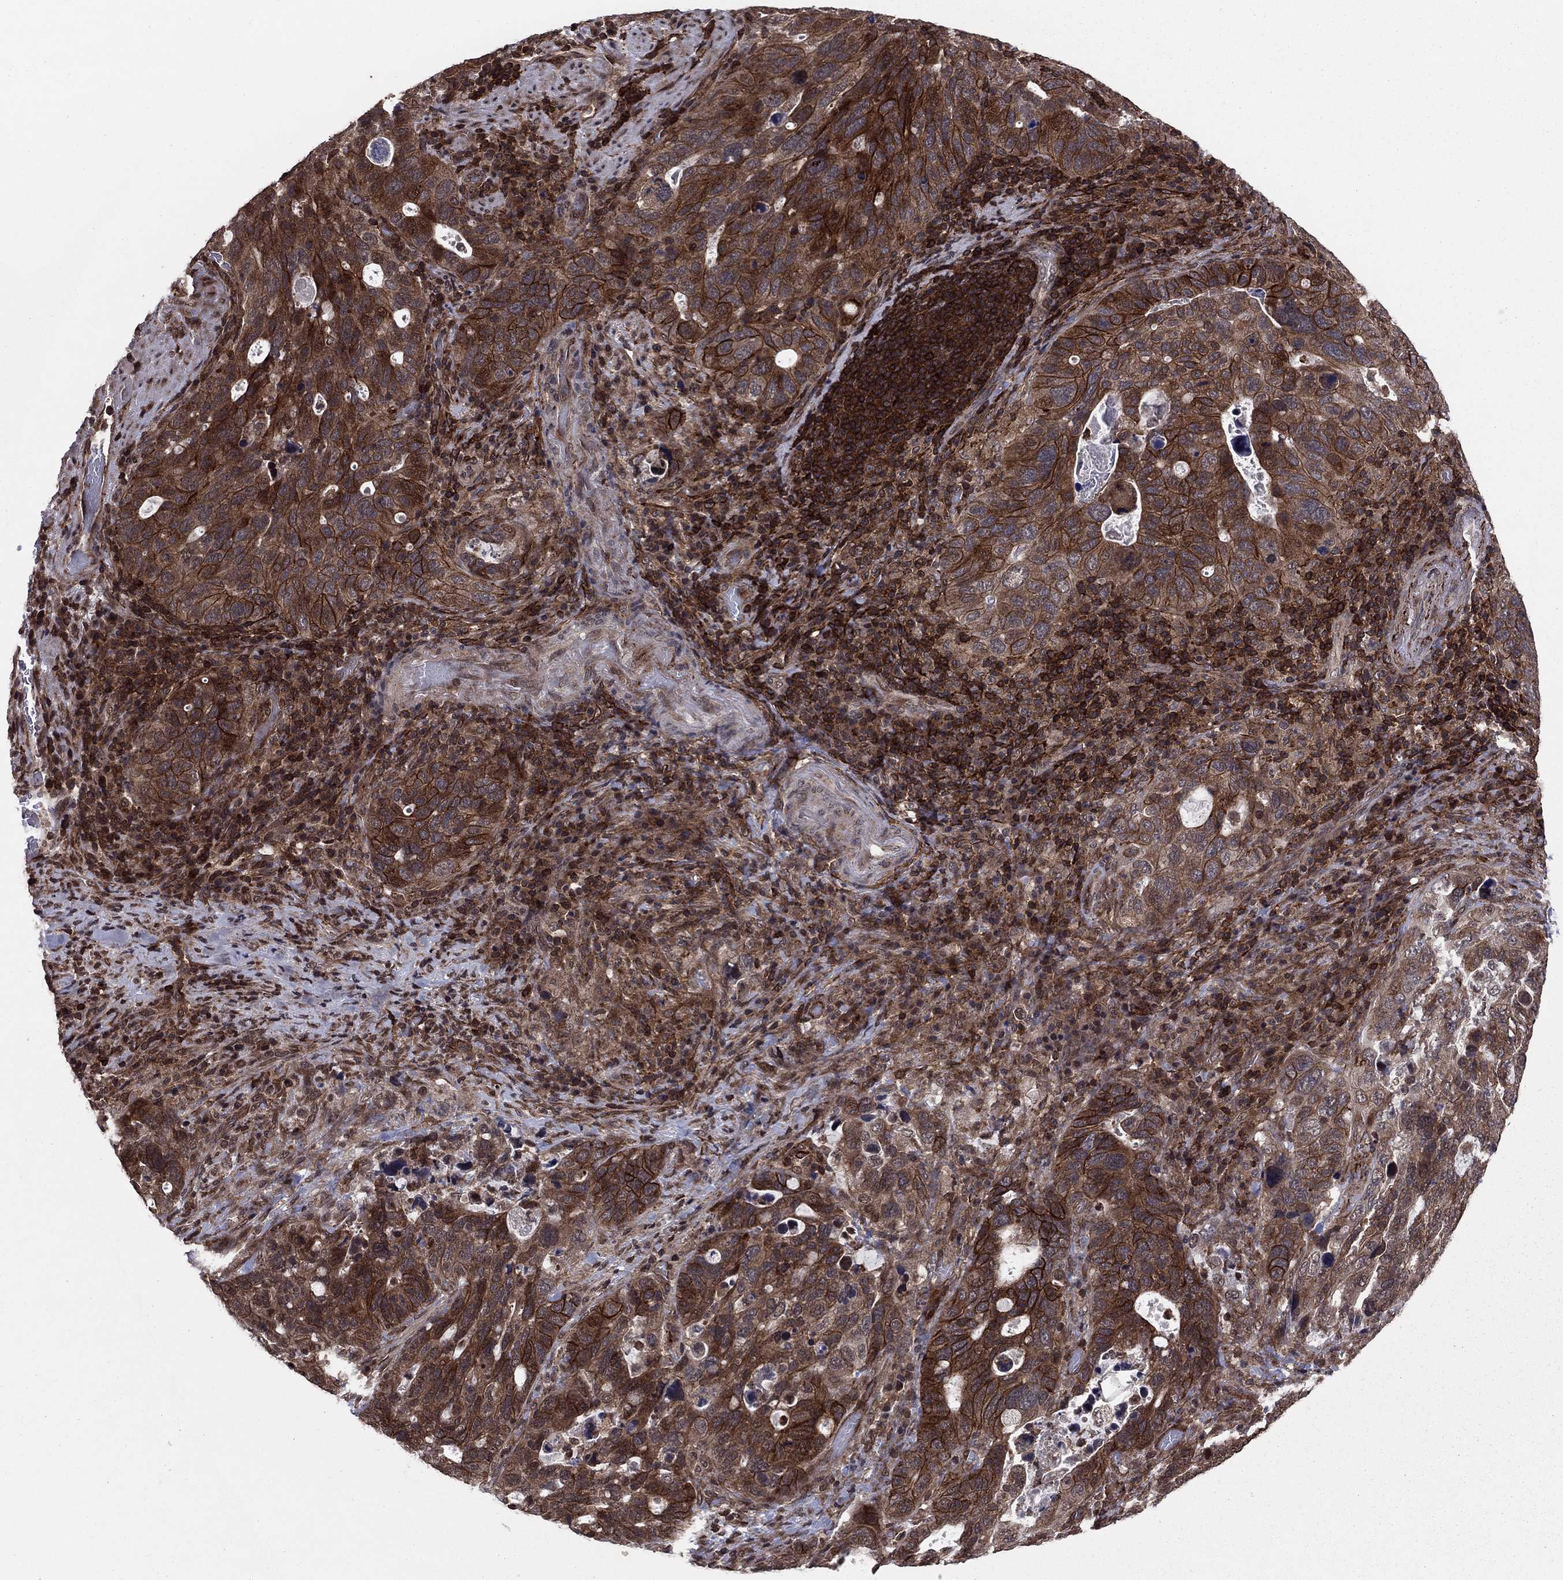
{"staining": {"intensity": "strong", "quantity": ">75%", "location": "cytoplasmic/membranous"}, "tissue": "stomach cancer", "cell_type": "Tumor cells", "image_type": "cancer", "snomed": [{"axis": "morphology", "description": "Adenocarcinoma, NOS"}, {"axis": "topography", "description": "Stomach"}], "caption": "The photomicrograph shows immunohistochemical staining of stomach adenocarcinoma. There is strong cytoplasmic/membranous positivity is identified in approximately >75% of tumor cells. (DAB IHC with brightfield microscopy, high magnification).", "gene": "SSX2IP", "patient": {"sex": "male", "age": 54}}